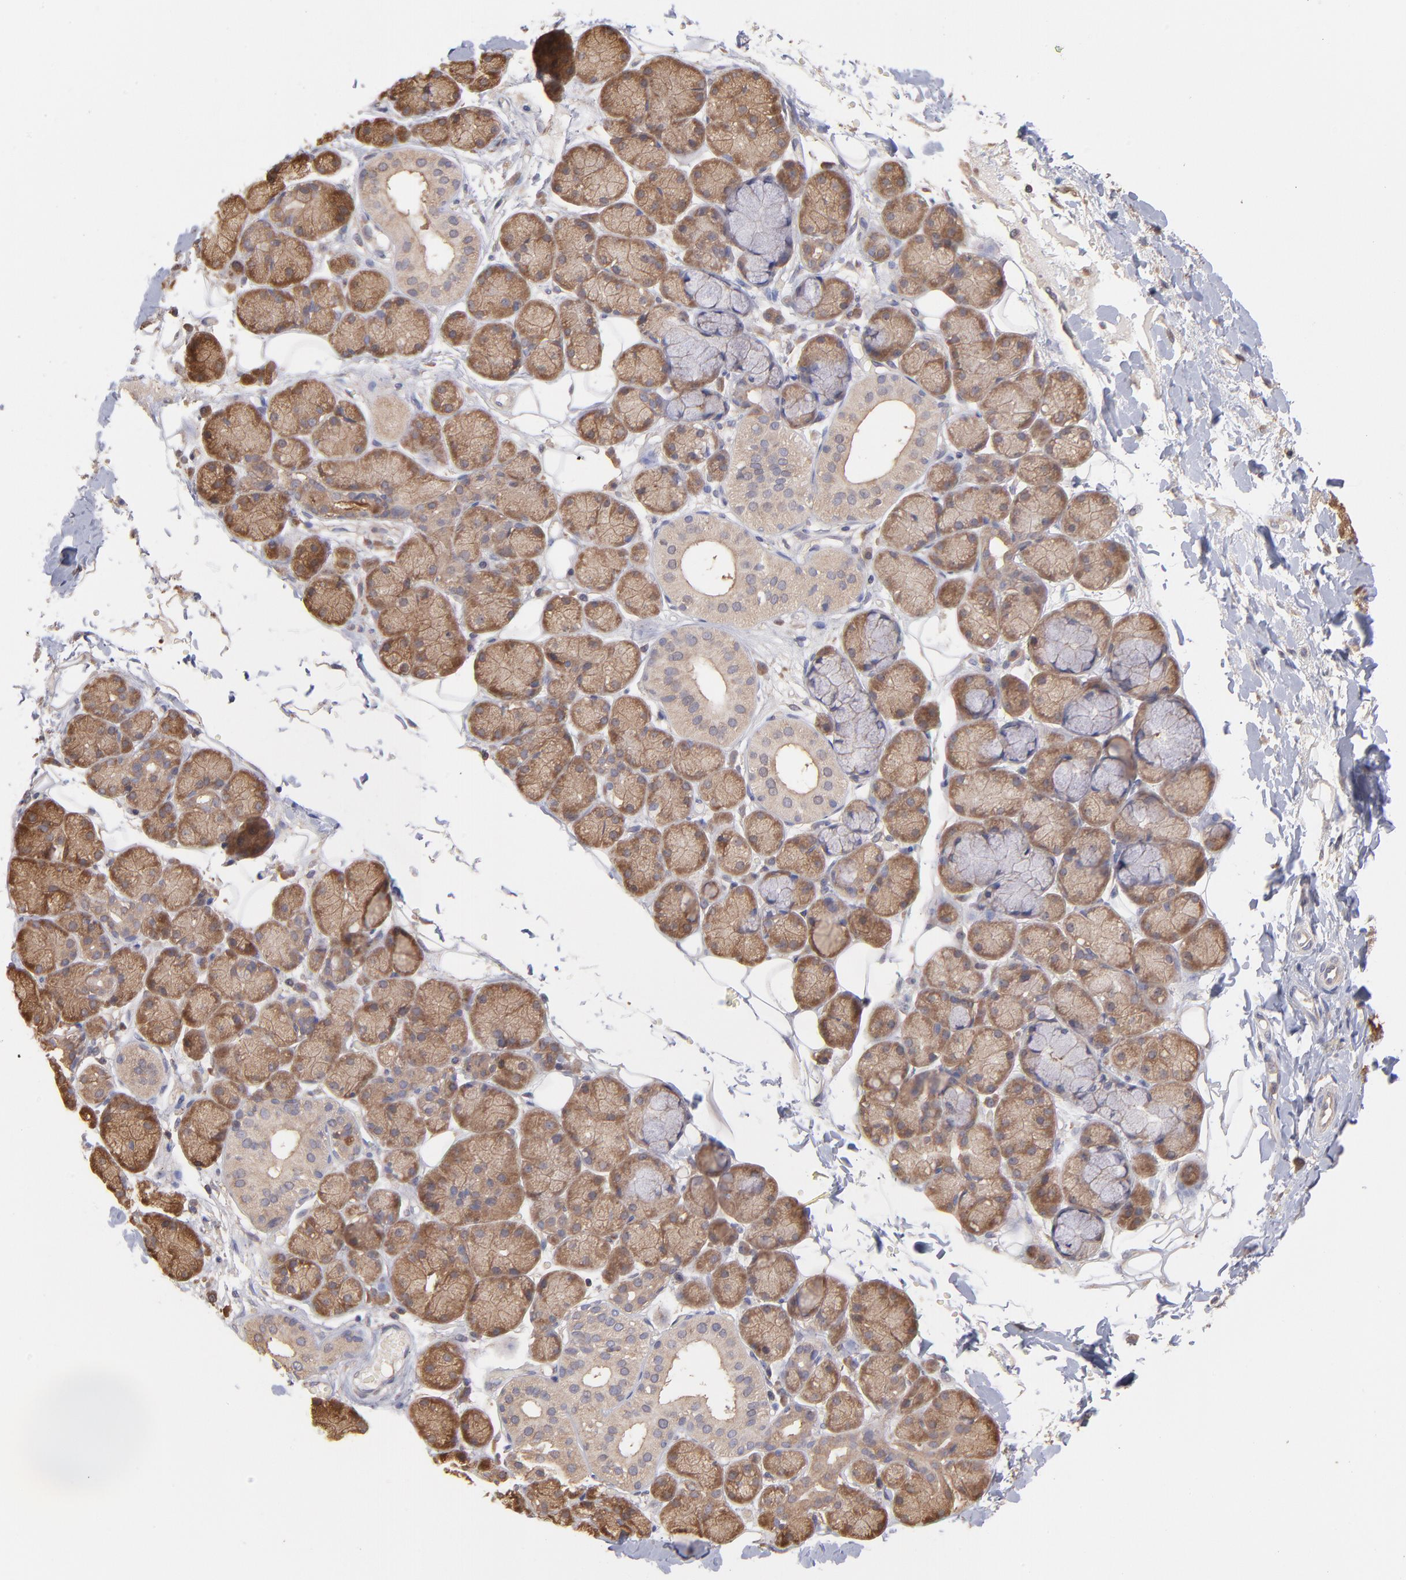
{"staining": {"intensity": "moderate", "quantity": ">75%", "location": "cytoplasmic/membranous"}, "tissue": "salivary gland", "cell_type": "Glandular cells", "image_type": "normal", "snomed": [{"axis": "morphology", "description": "Normal tissue, NOS"}, {"axis": "topography", "description": "Skeletal muscle"}, {"axis": "topography", "description": "Oral tissue"}, {"axis": "topography", "description": "Salivary gland"}, {"axis": "topography", "description": "Peripheral nerve tissue"}], "caption": "Glandular cells show moderate cytoplasmic/membranous staining in about >75% of cells in unremarkable salivary gland.", "gene": "MAP2K2", "patient": {"sex": "male", "age": 54}}